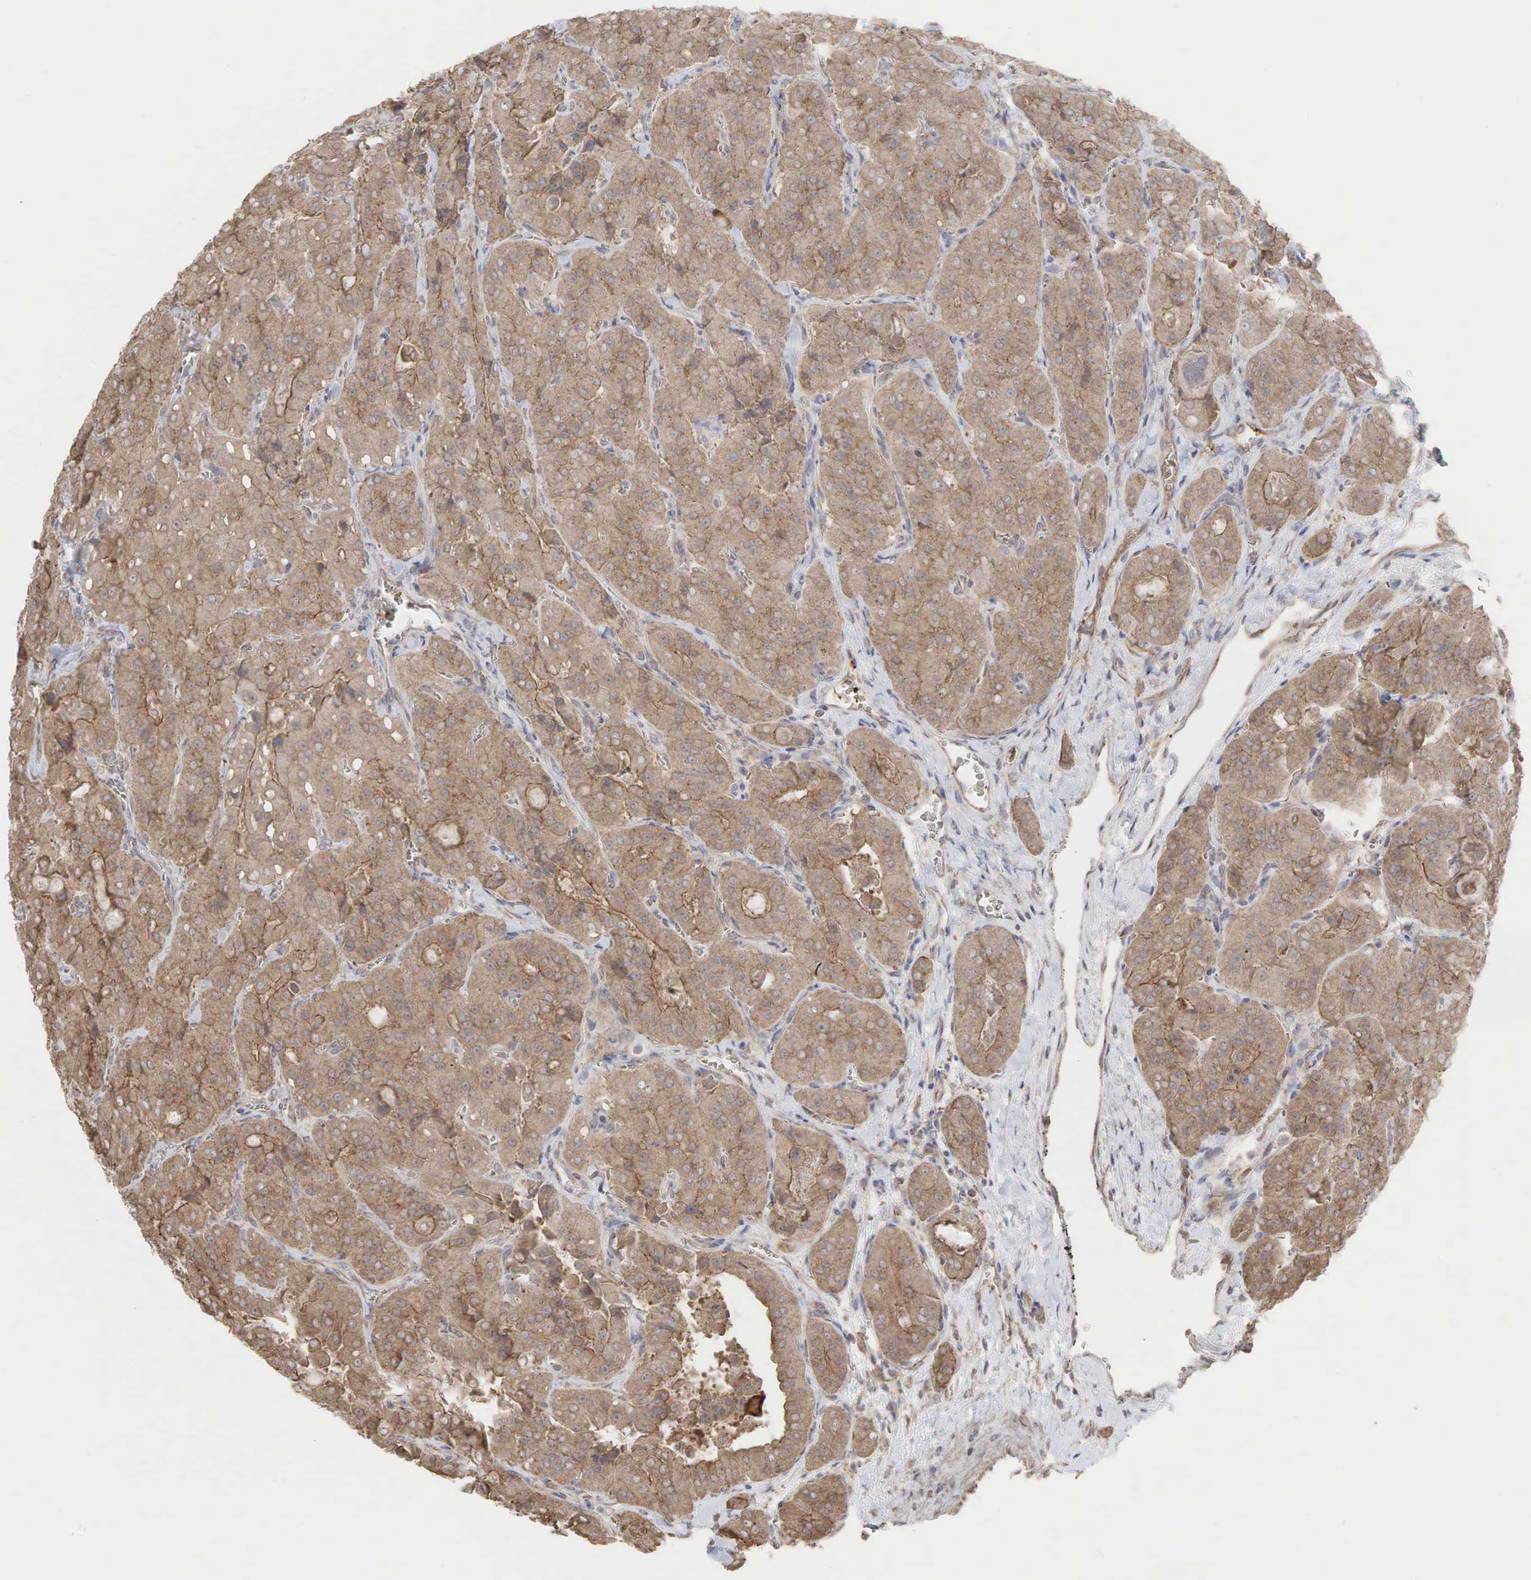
{"staining": {"intensity": "moderate", "quantity": ">75%", "location": "cytoplasmic/membranous"}, "tissue": "thyroid cancer", "cell_type": "Tumor cells", "image_type": "cancer", "snomed": [{"axis": "morphology", "description": "Carcinoma, NOS"}, {"axis": "topography", "description": "Thyroid gland"}], "caption": "A high-resolution photomicrograph shows immunohistochemistry (IHC) staining of thyroid cancer, which shows moderate cytoplasmic/membranous positivity in about >75% of tumor cells. The staining was performed using DAB, with brown indicating positive protein expression. Nuclei are stained blue with hematoxylin.", "gene": "PABPC5", "patient": {"sex": "male", "age": 76}}